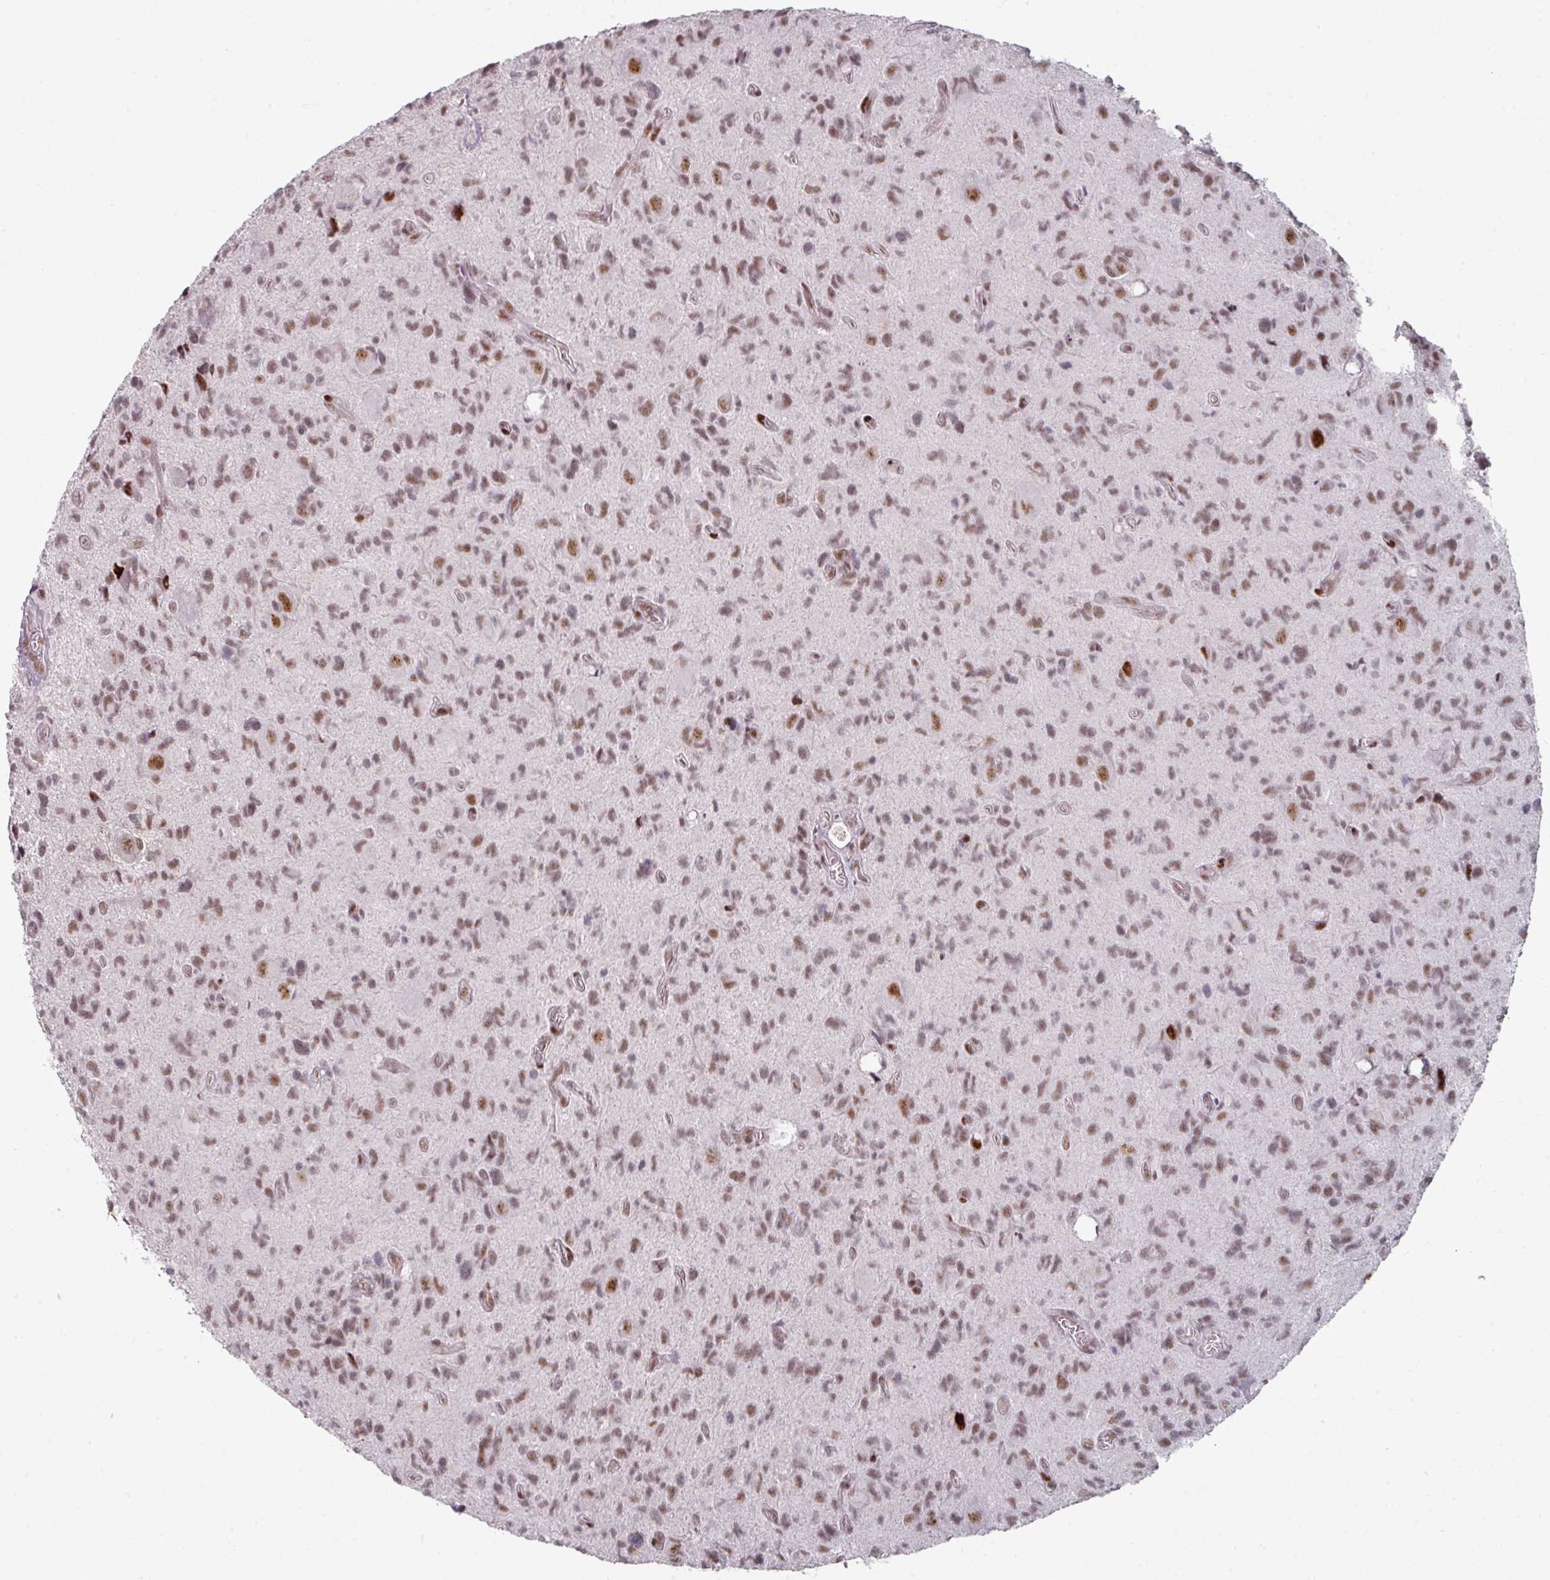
{"staining": {"intensity": "moderate", "quantity": ">75%", "location": "nuclear"}, "tissue": "glioma", "cell_type": "Tumor cells", "image_type": "cancer", "snomed": [{"axis": "morphology", "description": "Glioma, malignant, High grade"}, {"axis": "topography", "description": "Brain"}], "caption": "Protein staining by immunohistochemistry (IHC) reveals moderate nuclear staining in approximately >75% of tumor cells in glioma.", "gene": "SF3B5", "patient": {"sex": "male", "age": 76}}